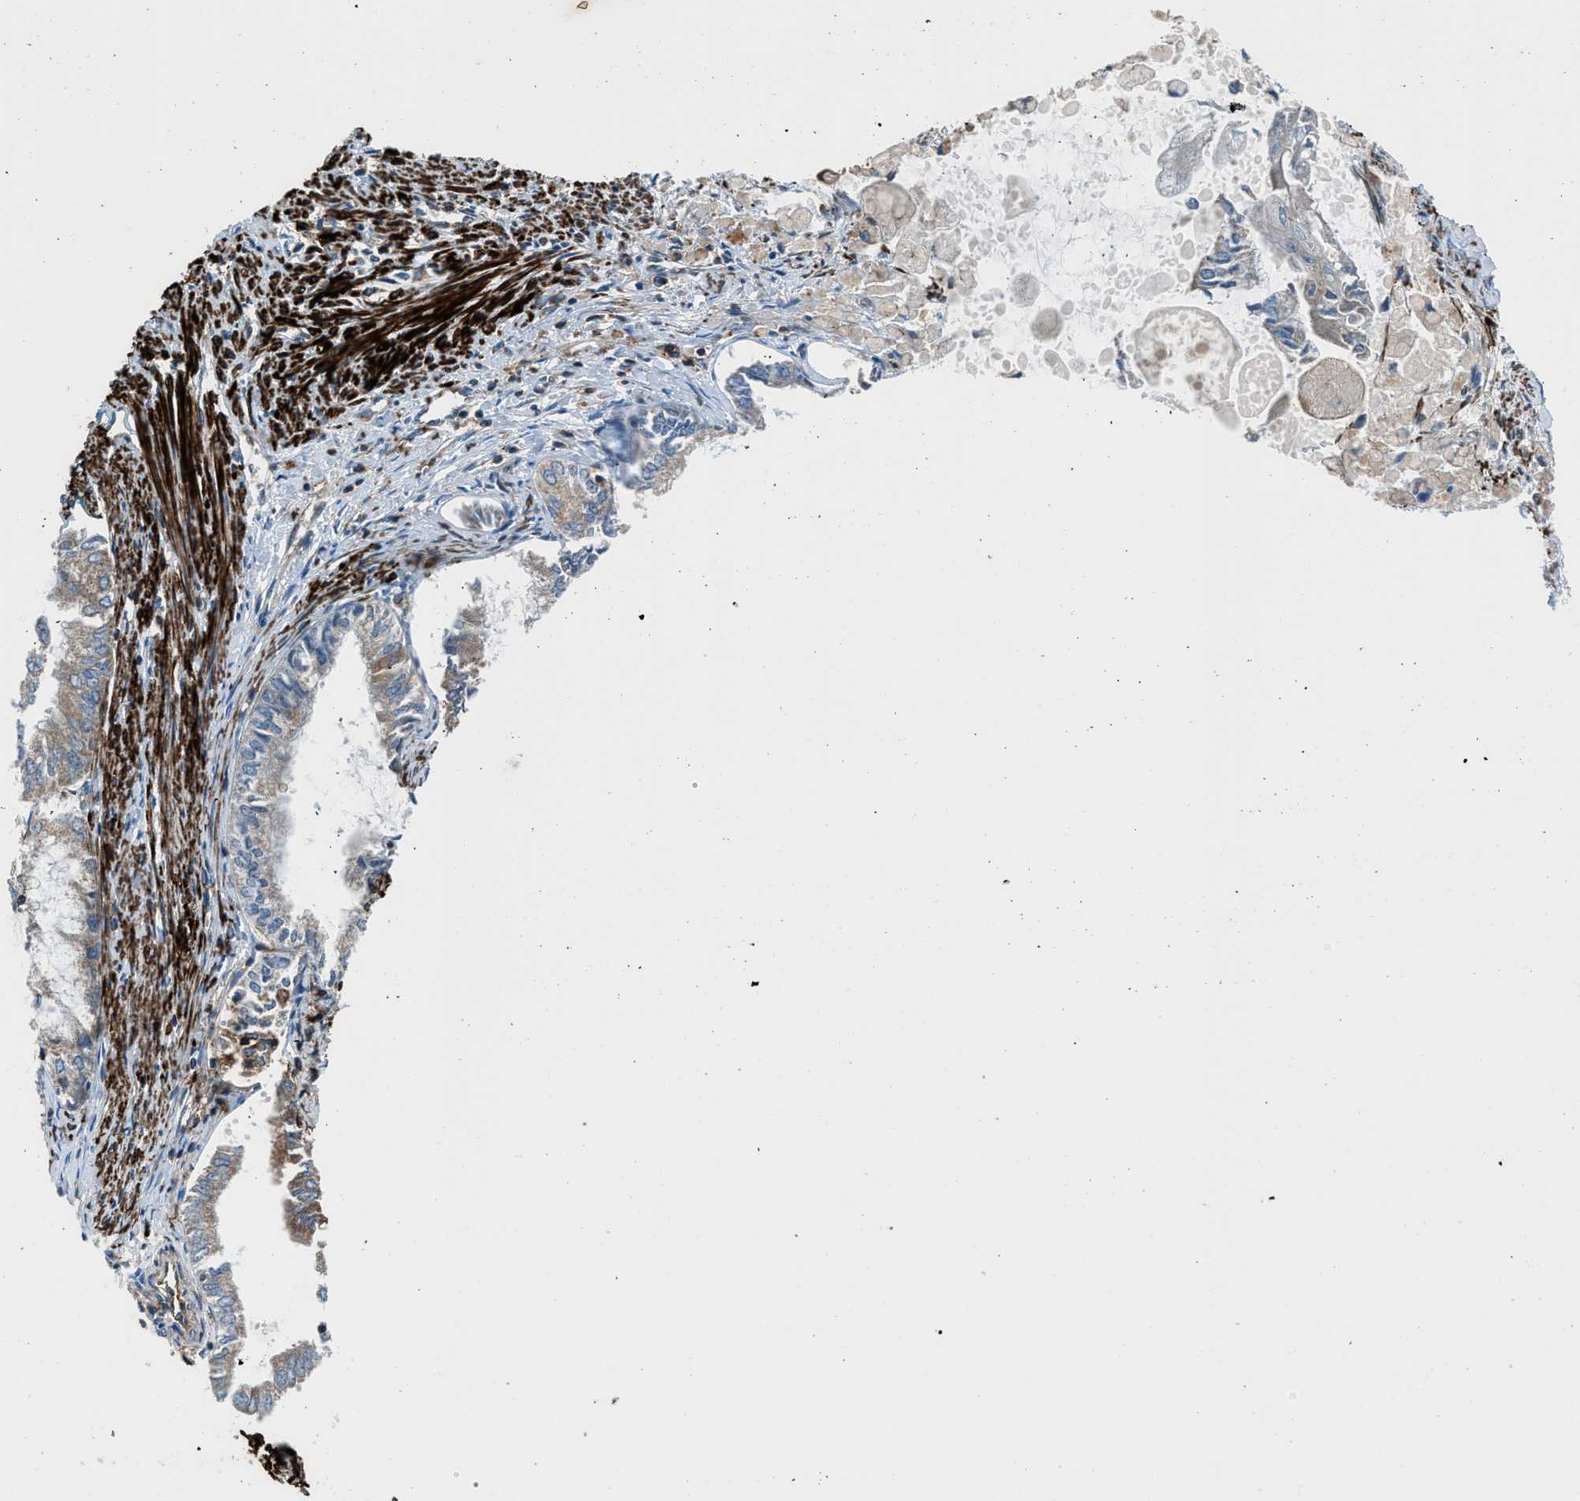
{"staining": {"intensity": "weak", "quantity": "<25%", "location": "cytoplasmic/membranous"}, "tissue": "endometrial cancer", "cell_type": "Tumor cells", "image_type": "cancer", "snomed": [{"axis": "morphology", "description": "Adenocarcinoma, NOS"}, {"axis": "topography", "description": "Endometrium"}], "caption": "The immunohistochemistry (IHC) image has no significant expression in tumor cells of endometrial cancer tissue.", "gene": "LMBR1", "patient": {"sex": "female", "age": 86}}